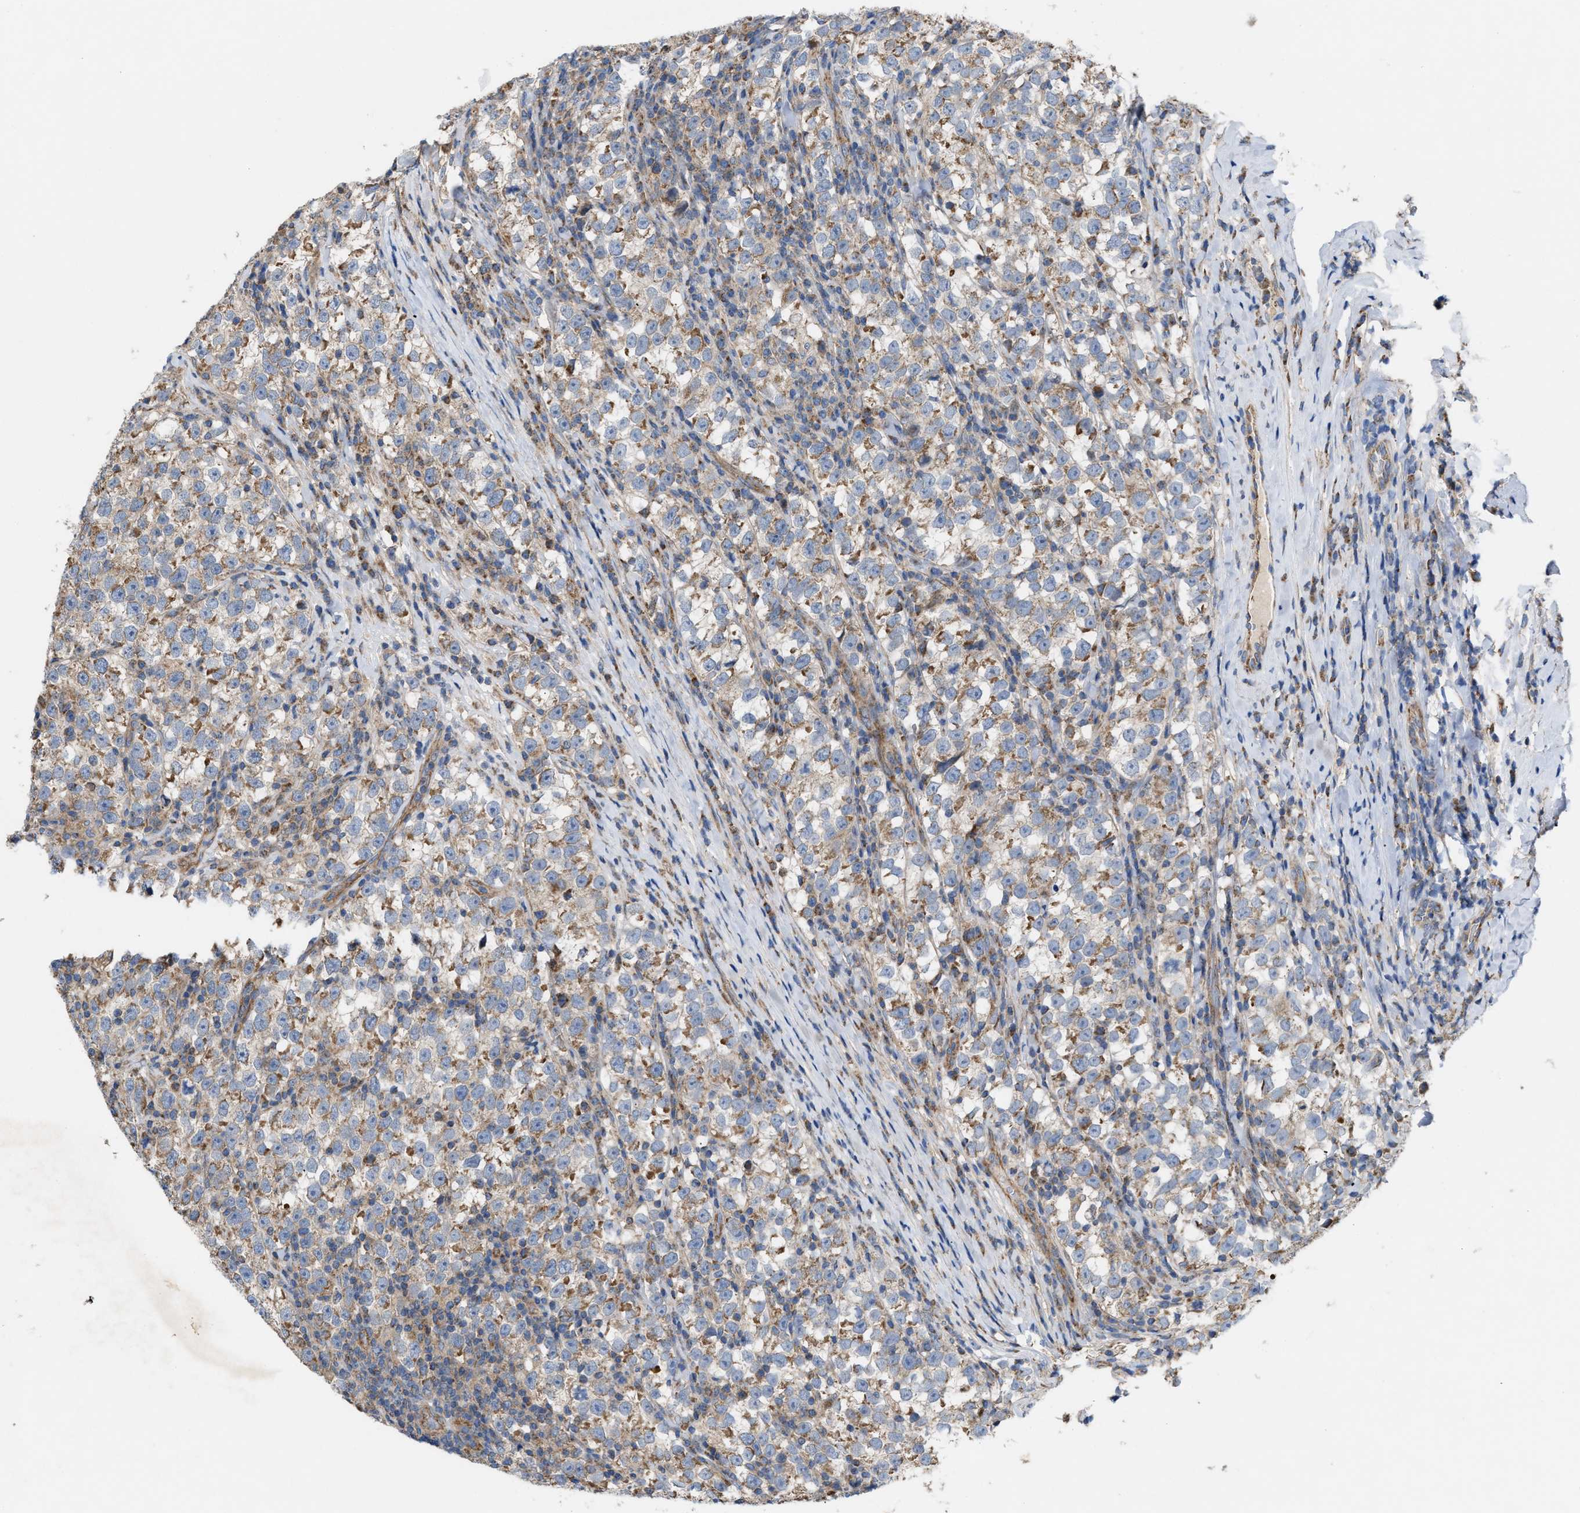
{"staining": {"intensity": "weak", "quantity": ">75%", "location": "cytoplasmic/membranous"}, "tissue": "testis cancer", "cell_type": "Tumor cells", "image_type": "cancer", "snomed": [{"axis": "morphology", "description": "Normal tissue, NOS"}, {"axis": "morphology", "description": "Seminoma, NOS"}, {"axis": "topography", "description": "Testis"}], "caption": "Approximately >75% of tumor cells in human testis cancer (seminoma) exhibit weak cytoplasmic/membranous protein expression as visualized by brown immunohistochemical staining.", "gene": "OXSM", "patient": {"sex": "male", "age": 43}}